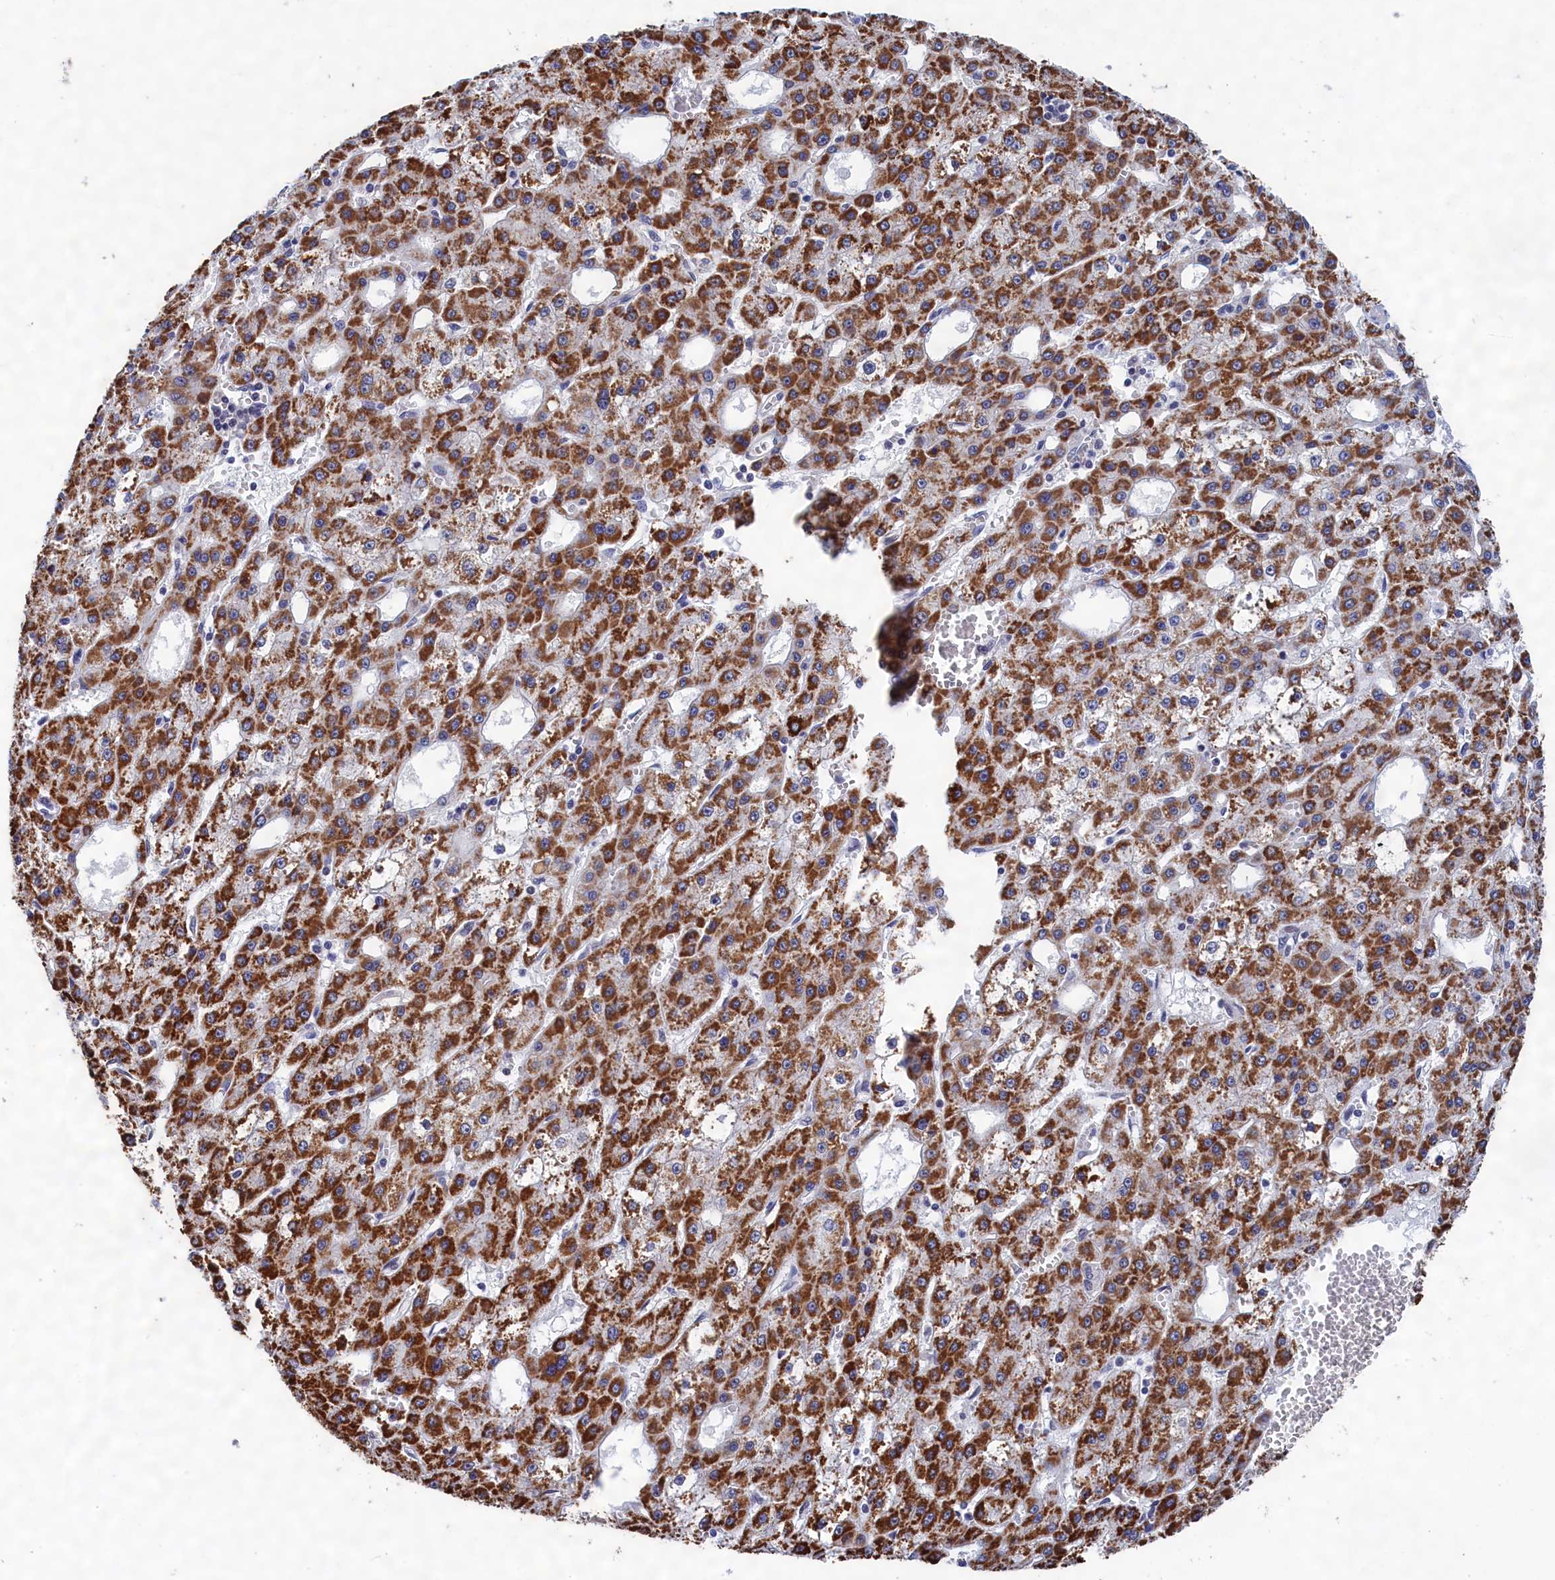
{"staining": {"intensity": "strong", "quantity": "25%-75%", "location": "cytoplasmic/membranous"}, "tissue": "liver cancer", "cell_type": "Tumor cells", "image_type": "cancer", "snomed": [{"axis": "morphology", "description": "Carcinoma, Hepatocellular, NOS"}, {"axis": "topography", "description": "Liver"}], "caption": "Liver cancer stained for a protein (brown) demonstrates strong cytoplasmic/membranous positive positivity in about 25%-75% of tumor cells.", "gene": "PGP", "patient": {"sex": "male", "age": 47}}